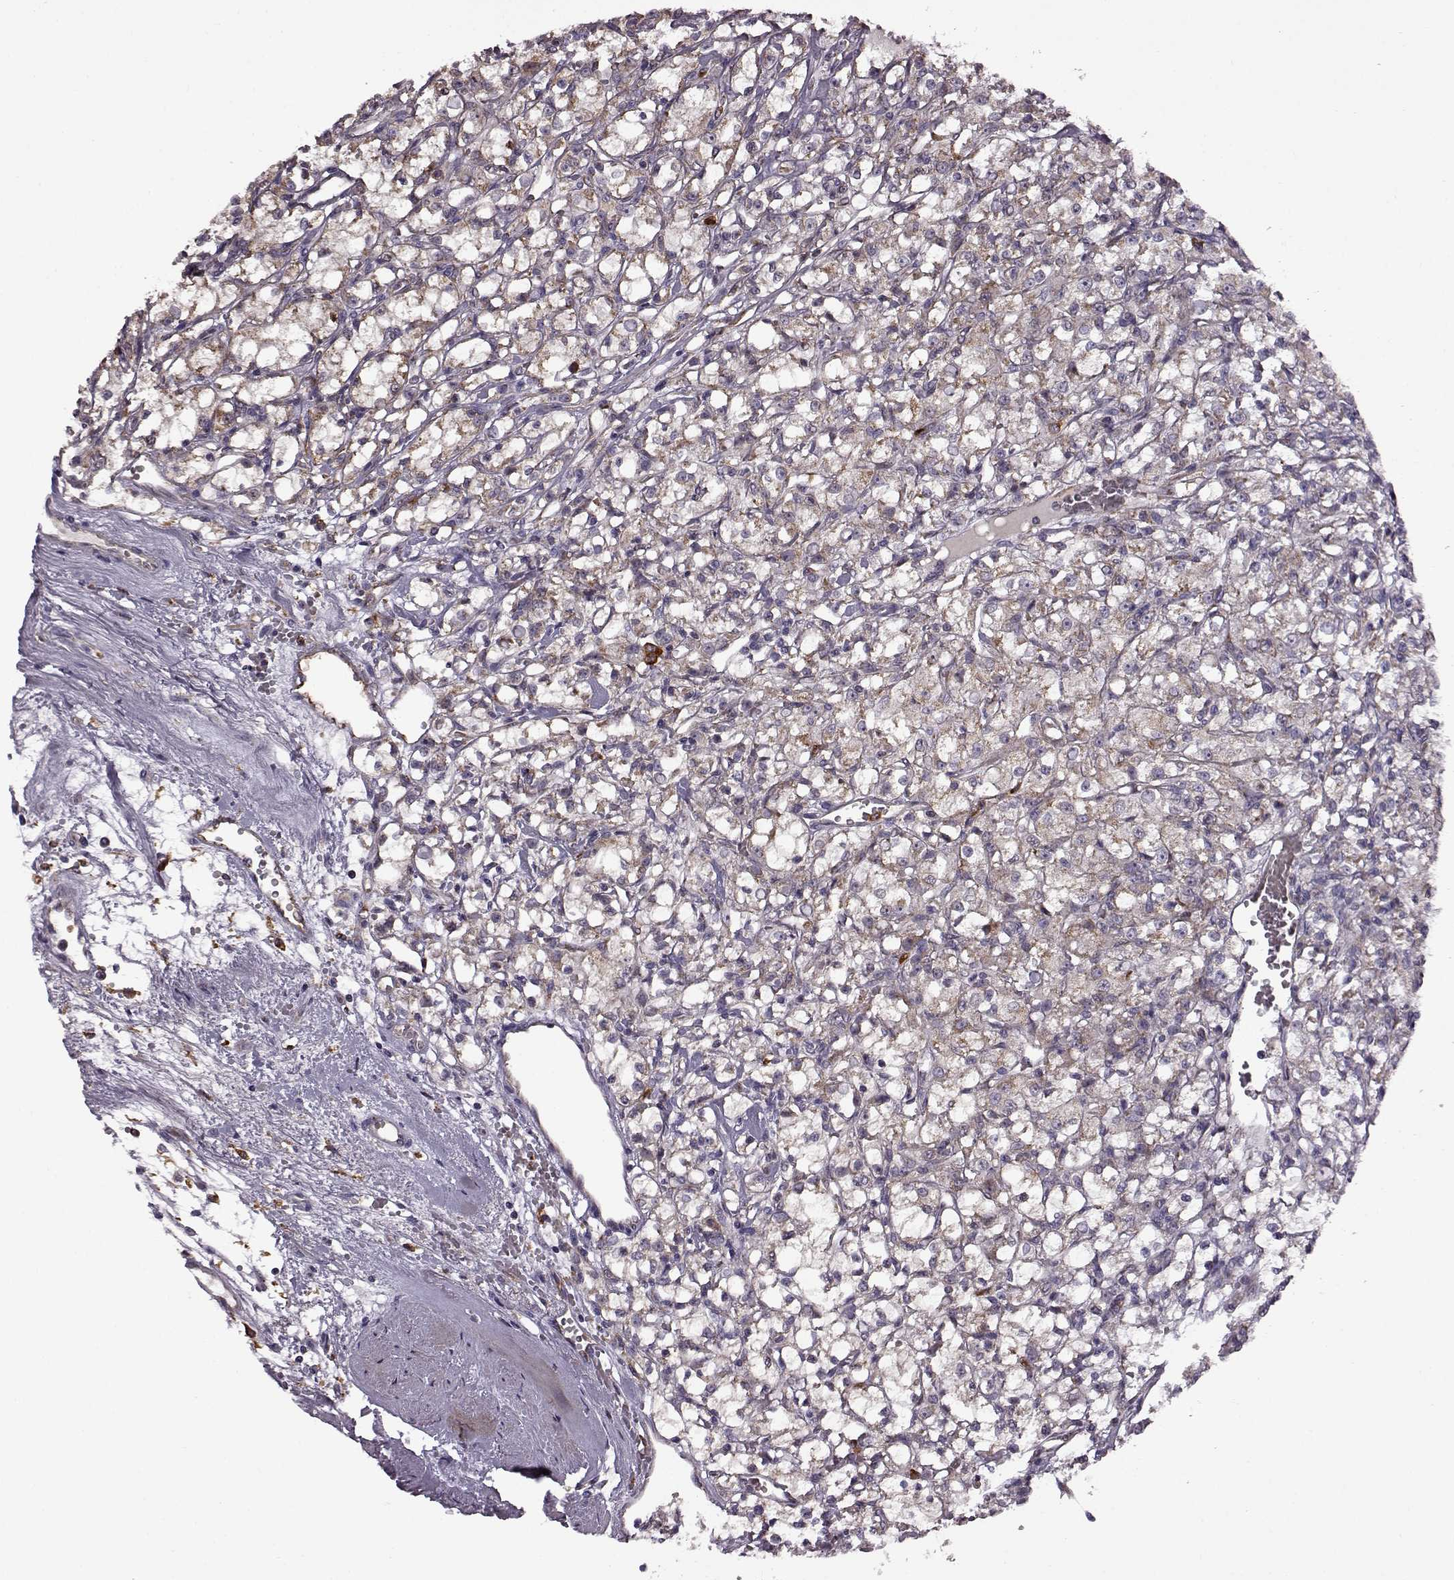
{"staining": {"intensity": "moderate", "quantity": ">75%", "location": "cytoplasmic/membranous"}, "tissue": "renal cancer", "cell_type": "Tumor cells", "image_type": "cancer", "snomed": [{"axis": "morphology", "description": "Adenocarcinoma, NOS"}, {"axis": "topography", "description": "Kidney"}], "caption": "Renal adenocarcinoma tissue reveals moderate cytoplasmic/membranous staining in about >75% of tumor cells, visualized by immunohistochemistry.", "gene": "MTSS1", "patient": {"sex": "female", "age": 59}}